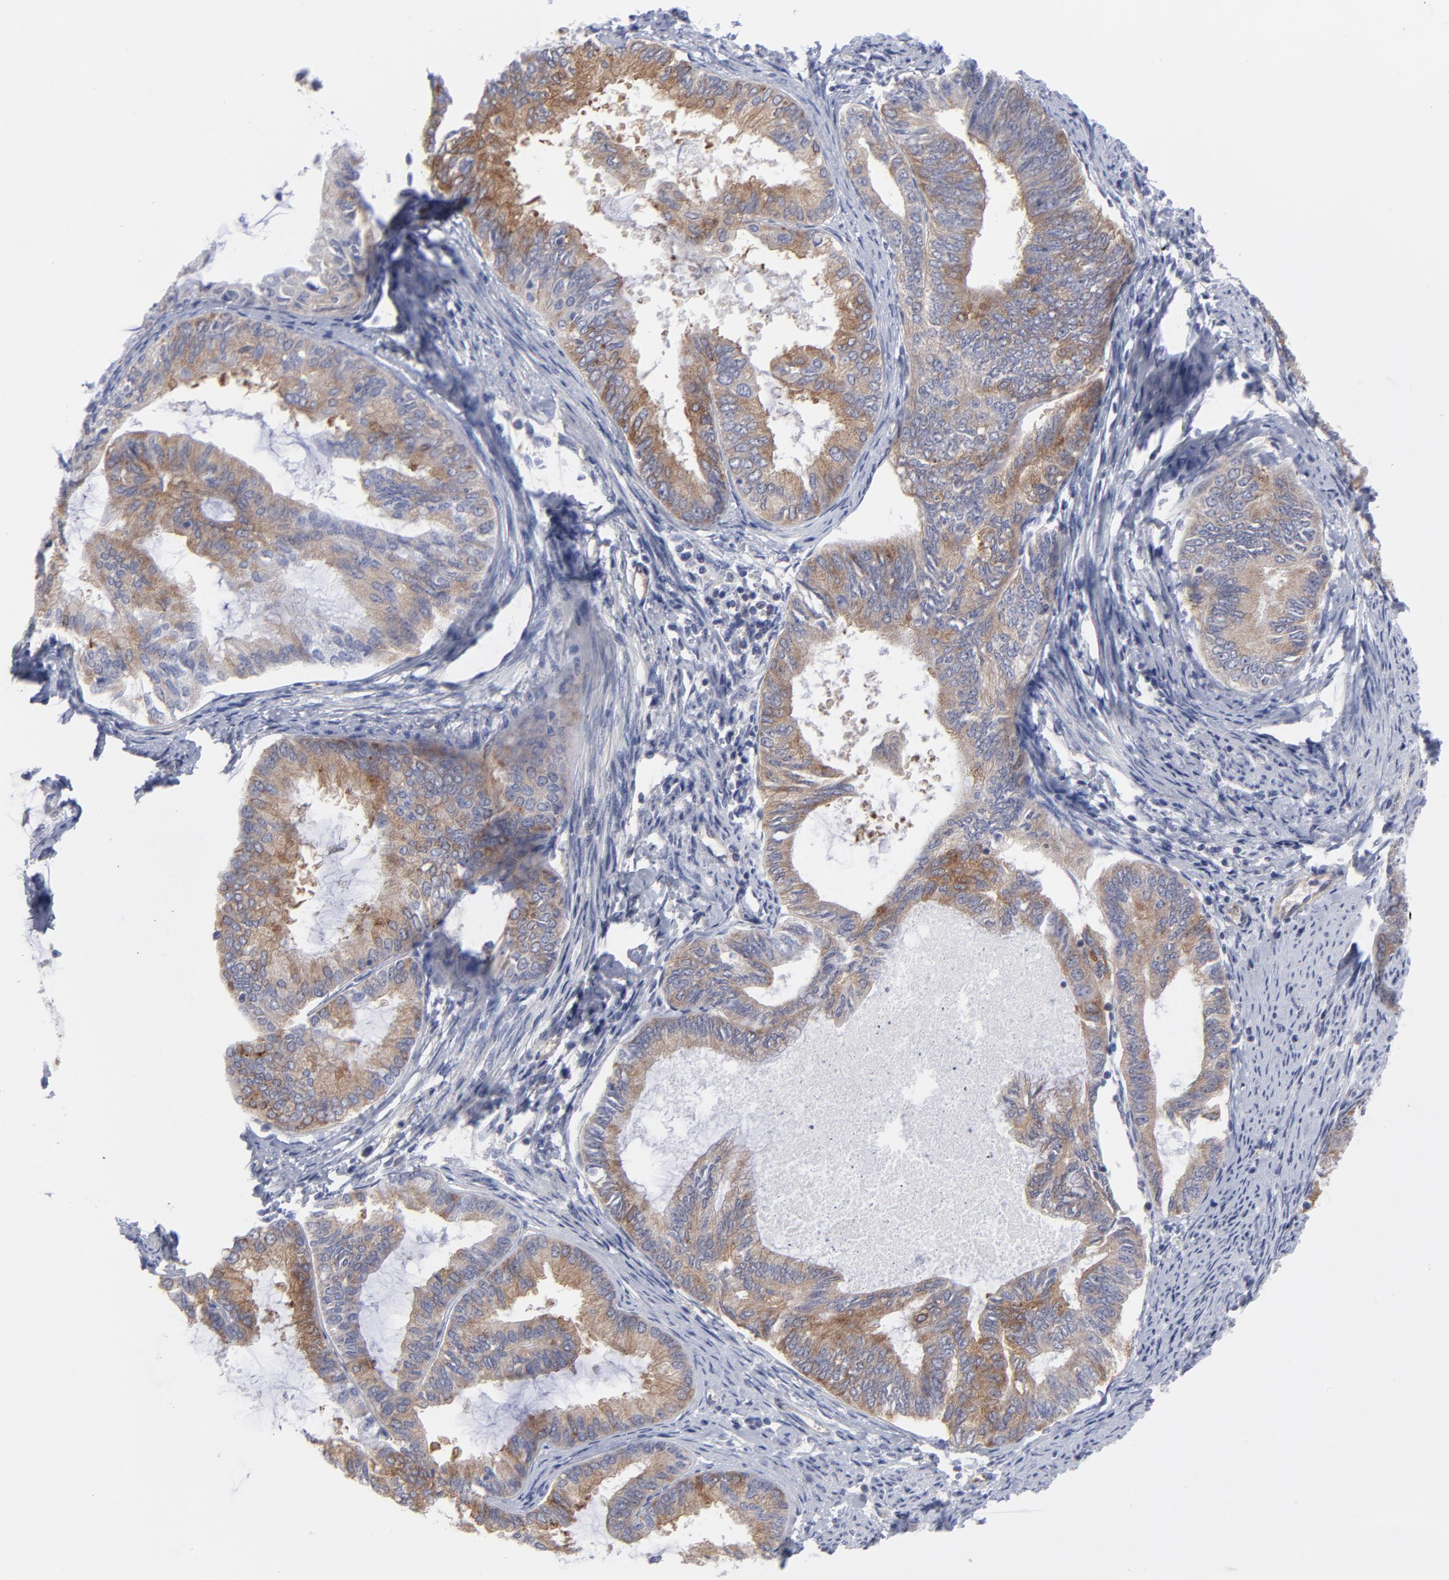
{"staining": {"intensity": "moderate", "quantity": "25%-75%", "location": "cytoplasmic/membranous"}, "tissue": "endometrial cancer", "cell_type": "Tumor cells", "image_type": "cancer", "snomed": [{"axis": "morphology", "description": "Adenocarcinoma, NOS"}, {"axis": "topography", "description": "Endometrium"}], "caption": "High-magnification brightfield microscopy of adenocarcinoma (endometrial) stained with DAB (3,3'-diaminobenzidine) (brown) and counterstained with hematoxylin (blue). tumor cells exhibit moderate cytoplasmic/membranous staining is present in approximately25%-75% of cells. The protein of interest is shown in brown color, while the nuclei are stained blue.", "gene": "NFKBIA", "patient": {"sex": "female", "age": 86}}